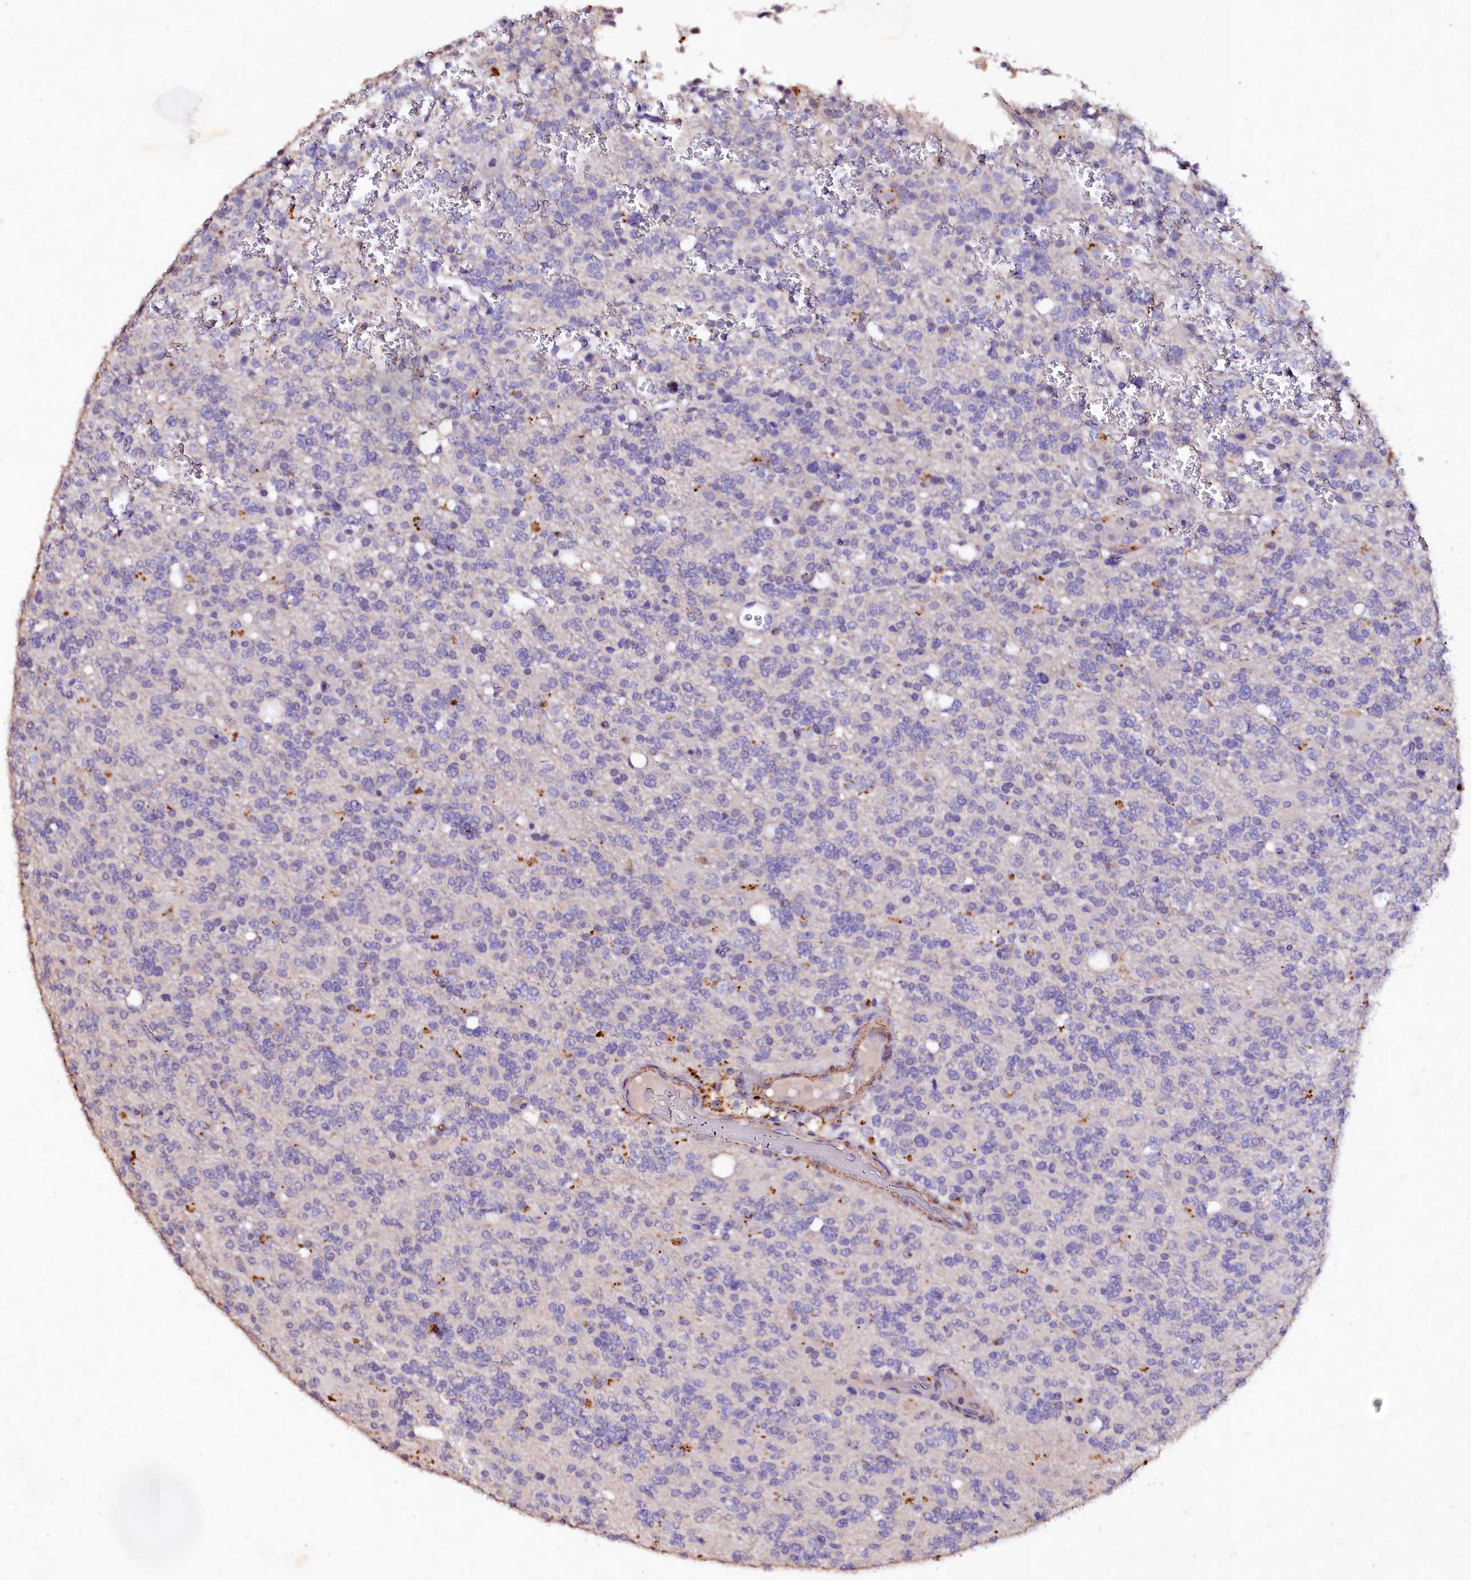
{"staining": {"intensity": "negative", "quantity": "none", "location": "none"}, "tissue": "glioma", "cell_type": "Tumor cells", "image_type": "cancer", "snomed": [{"axis": "morphology", "description": "Glioma, malignant, High grade"}, {"axis": "topography", "description": "Brain"}], "caption": "IHC photomicrograph of malignant glioma (high-grade) stained for a protein (brown), which shows no positivity in tumor cells. Brightfield microscopy of immunohistochemistry (IHC) stained with DAB (3,3'-diaminobenzidine) (brown) and hematoxylin (blue), captured at high magnification.", "gene": "VPS36", "patient": {"sex": "female", "age": 62}}